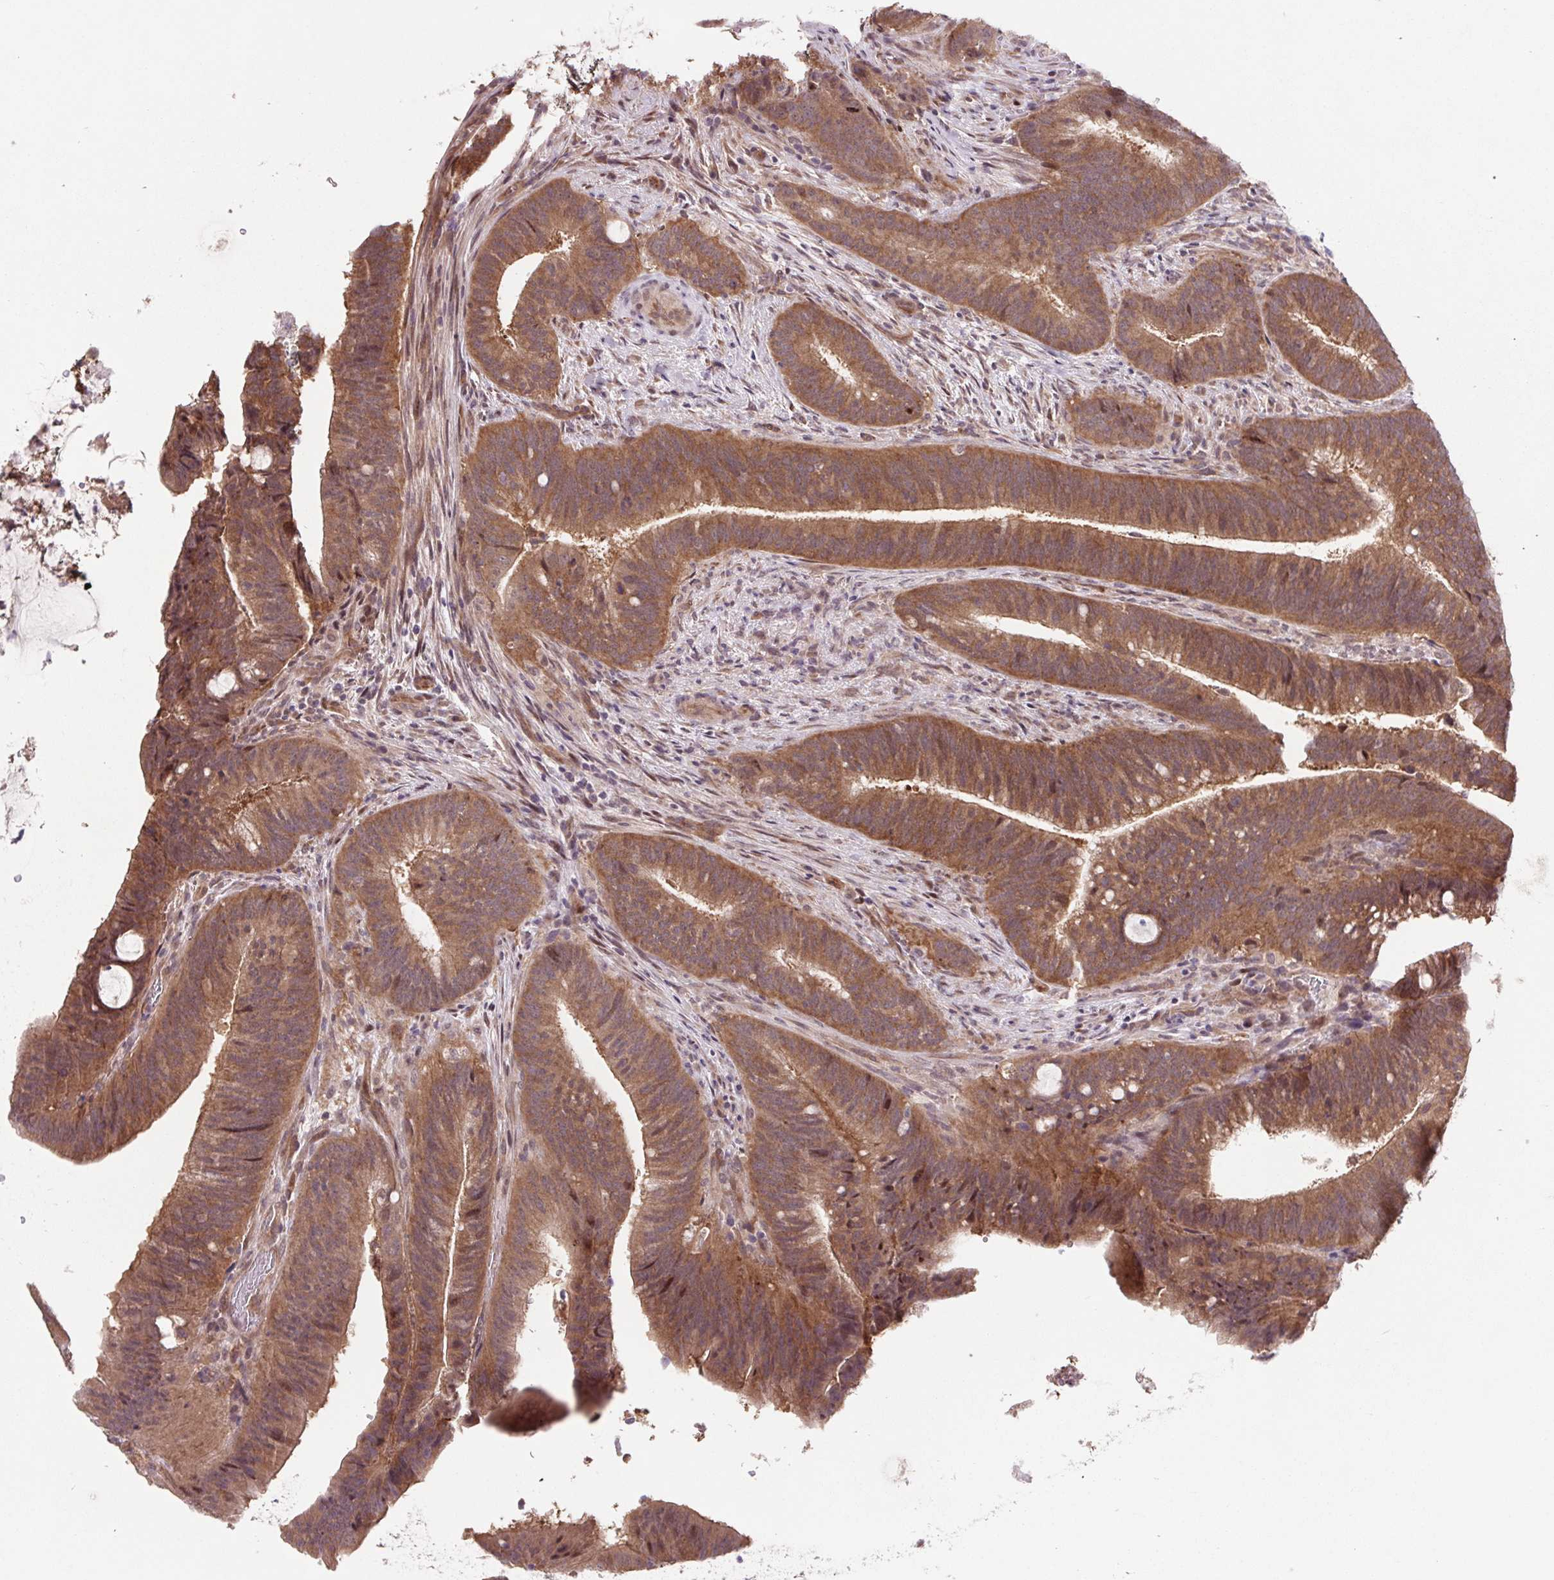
{"staining": {"intensity": "moderate", "quantity": ">75%", "location": "cytoplasmic/membranous"}, "tissue": "colorectal cancer", "cell_type": "Tumor cells", "image_type": "cancer", "snomed": [{"axis": "morphology", "description": "Adenocarcinoma, NOS"}, {"axis": "topography", "description": "Colon"}], "caption": "A histopathology image of colorectal adenocarcinoma stained for a protein demonstrates moderate cytoplasmic/membranous brown staining in tumor cells.", "gene": "HFE", "patient": {"sex": "female", "age": 43}}